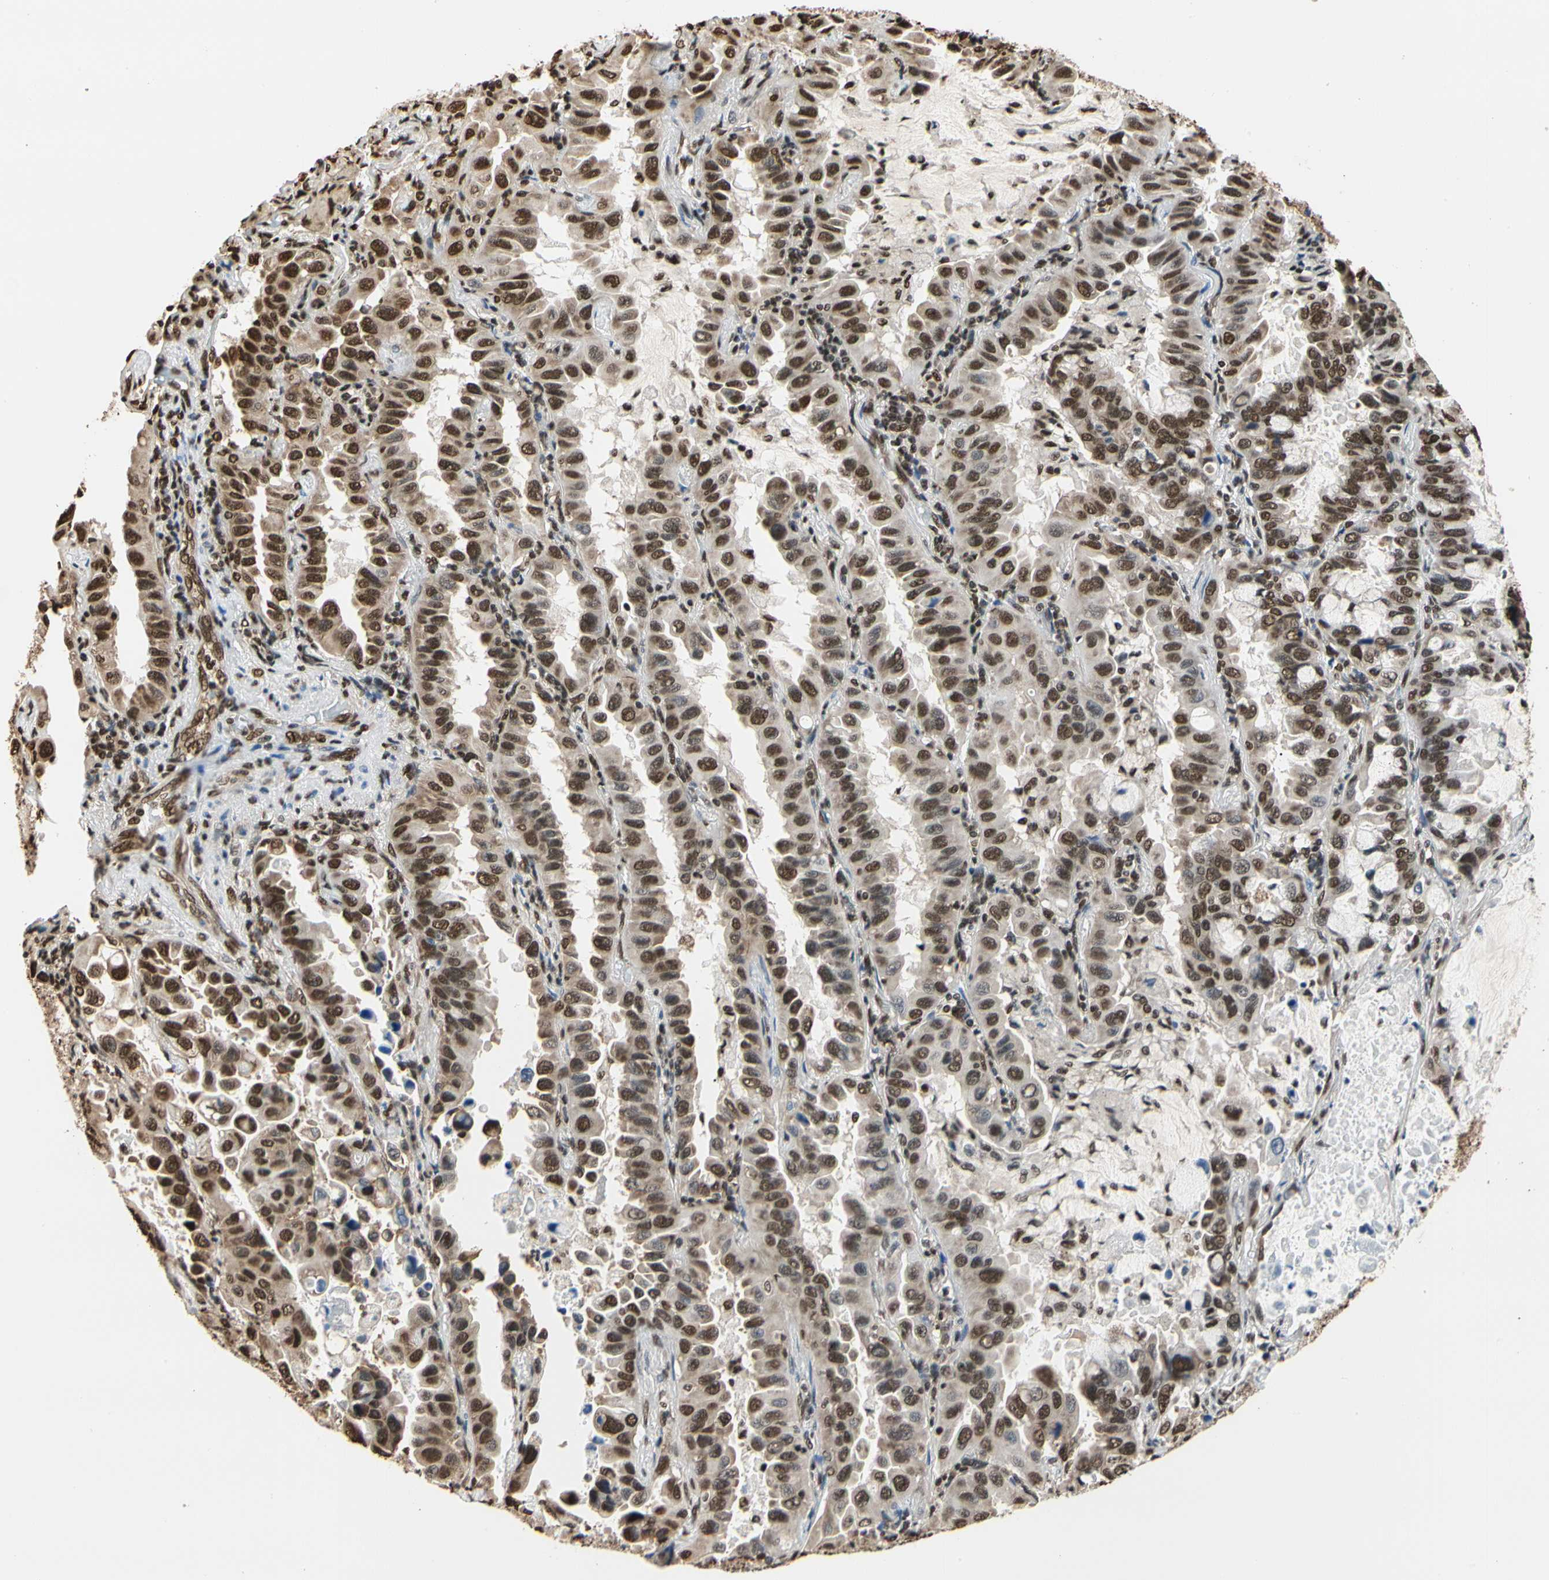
{"staining": {"intensity": "strong", "quantity": ">75%", "location": "nuclear"}, "tissue": "lung cancer", "cell_type": "Tumor cells", "image_type": "cancer", "snomed": [{"axis": "morphology", "description": "Adenocarcinoma, NOS"}, {"axis": "topography", "description": "Lung"}], "caption": "IHC of adenocarcinoma (lung) displays high levels of strong nuclear expression in about >75% of tumor cells. Using DAB (brown) and hematoxylin (blue) stains, captured at high magnification using brightfield microscopy.", "gene": "HNRNPK", "patient": {"sex": "male", "age": 64}}